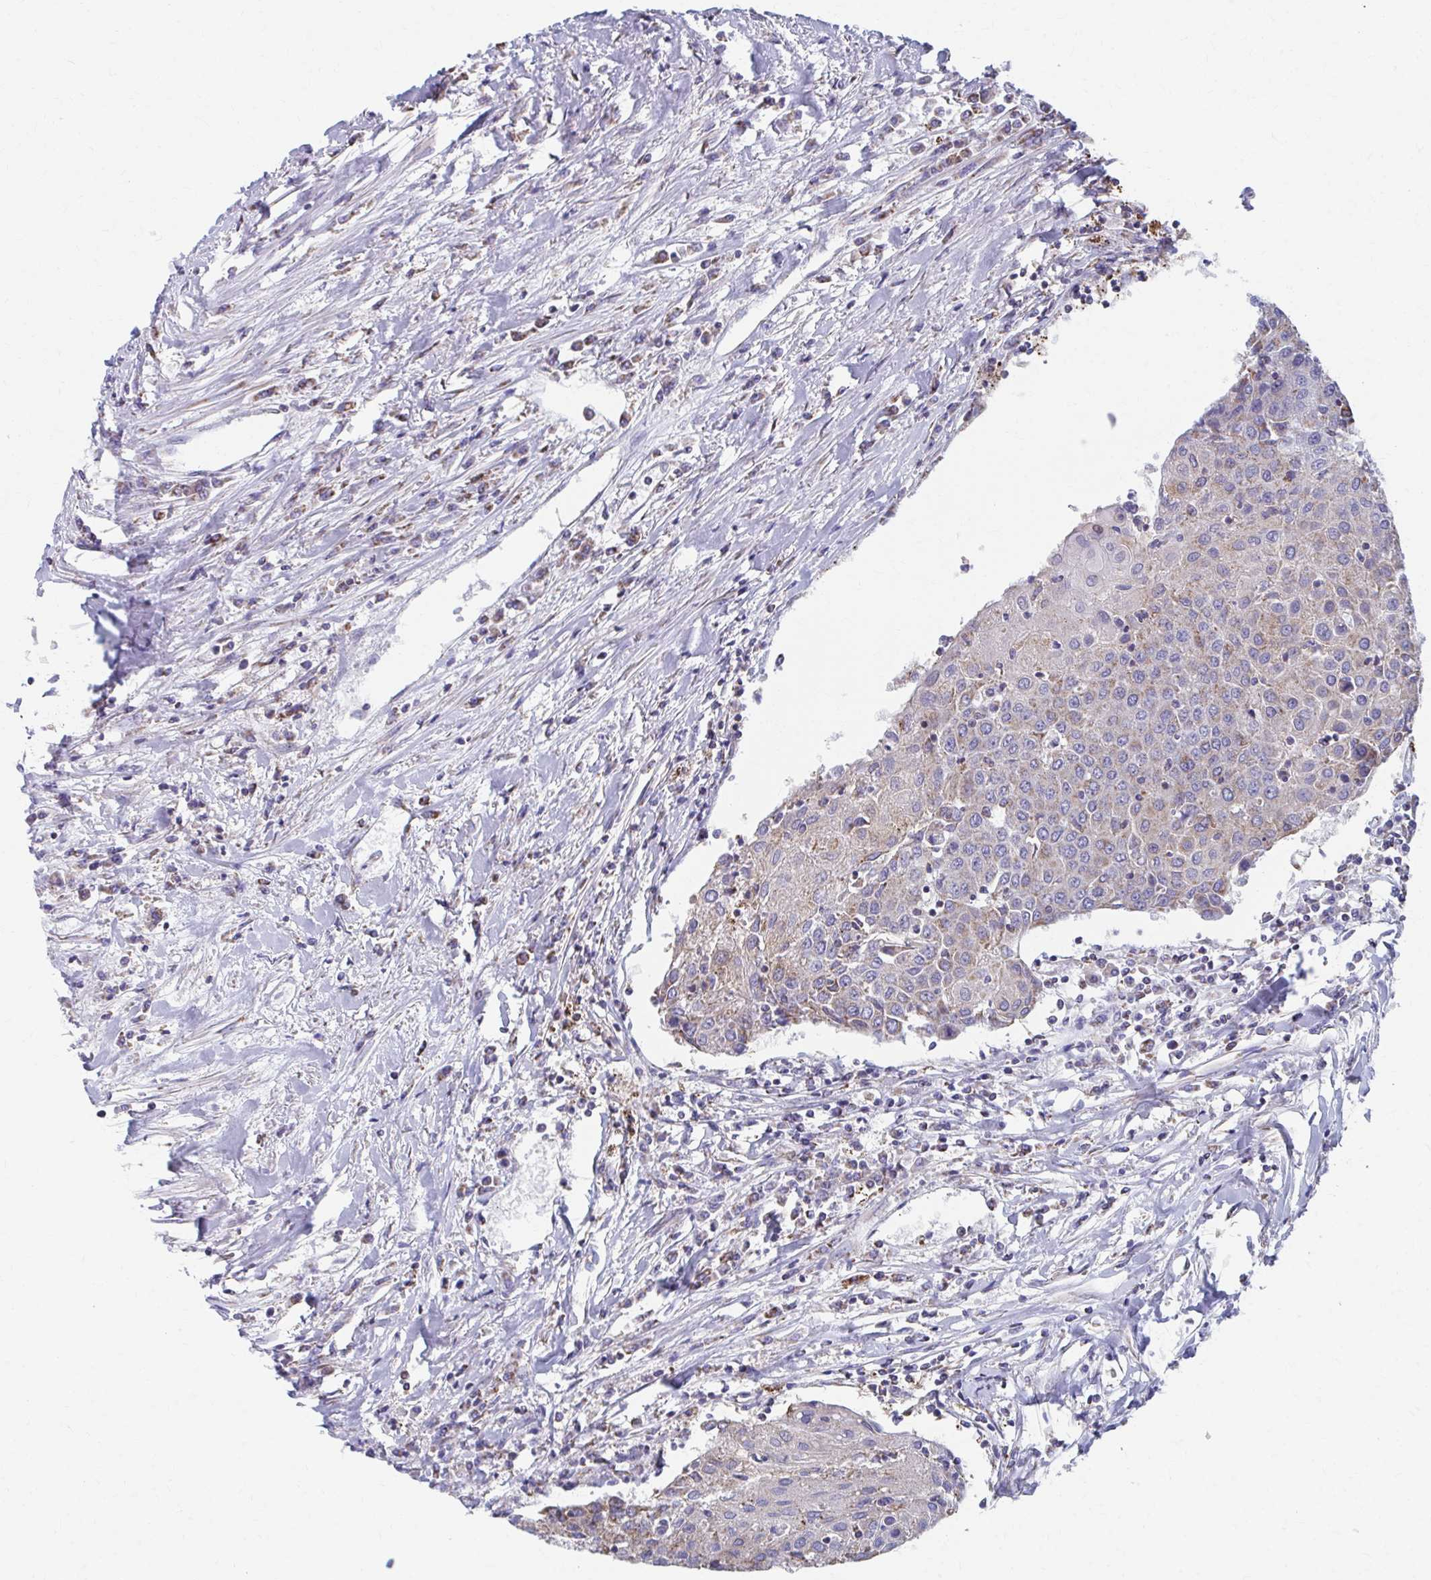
{"staining": {"intensity": "weak", "quantity": "25%-75%", "location": "cytoplasmic/membranous"}, "tissue": "urothelial cancer", "cell_type": "Tumor cells", "image_type": "cancer", "snomed": [{"axis": "morphology", "description": "Urothelial carcinoma, High grade"}, {"axis": "topography", "description": "Urinary bladder"}], "caption": "The image shows immunohistochemical staining of urothelial carcinoma (high-grade). There is weak cytoplasmic/membranous expression is identified in about 25%-75% of tumor cells.", "gene": "RCC1L", "patient": {"sex": "female", "age": 85}}